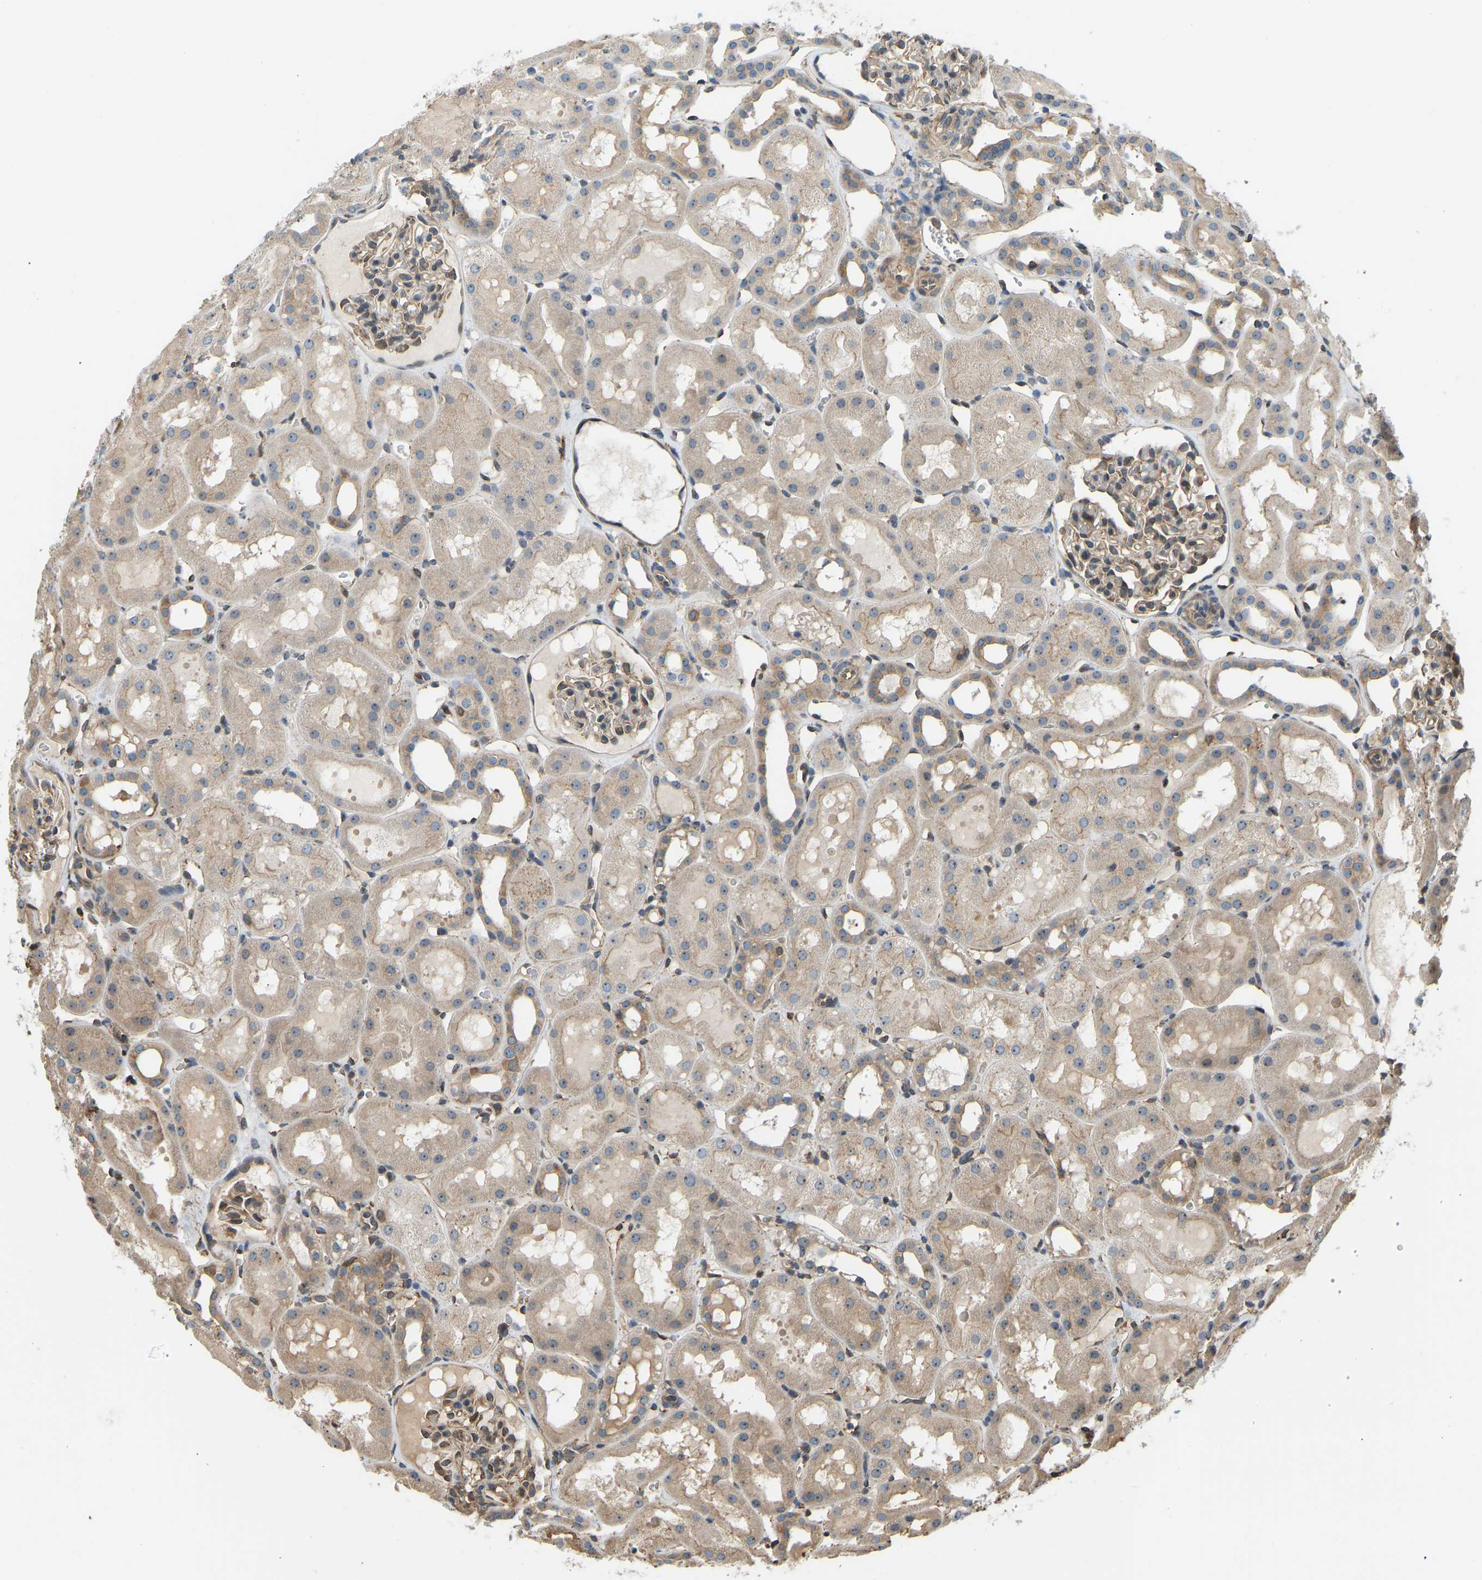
{"staining": {"intensity": "moderate", "quantity": "25%-75%", "location": "cytoplasmic/membranous"}, "tissue": "kidney", "cell_type": "Cells in glomeruli", "image_type": "normal", "snomed": [{"axis": "morphology", "description": "Normal tissue, NOS"}, {"axis": "topography", "description": "Kidney"}, {"axis": "topography", "description": "Urinary bladder"}], "caption": "Cells in glomeruli show medium levels of moderate cytoplasmic/membranous positivity in about 25%-75% of cells in normal human kidney.", "gene": "OS9", "patient": {"sex": "male", "age": 16}}